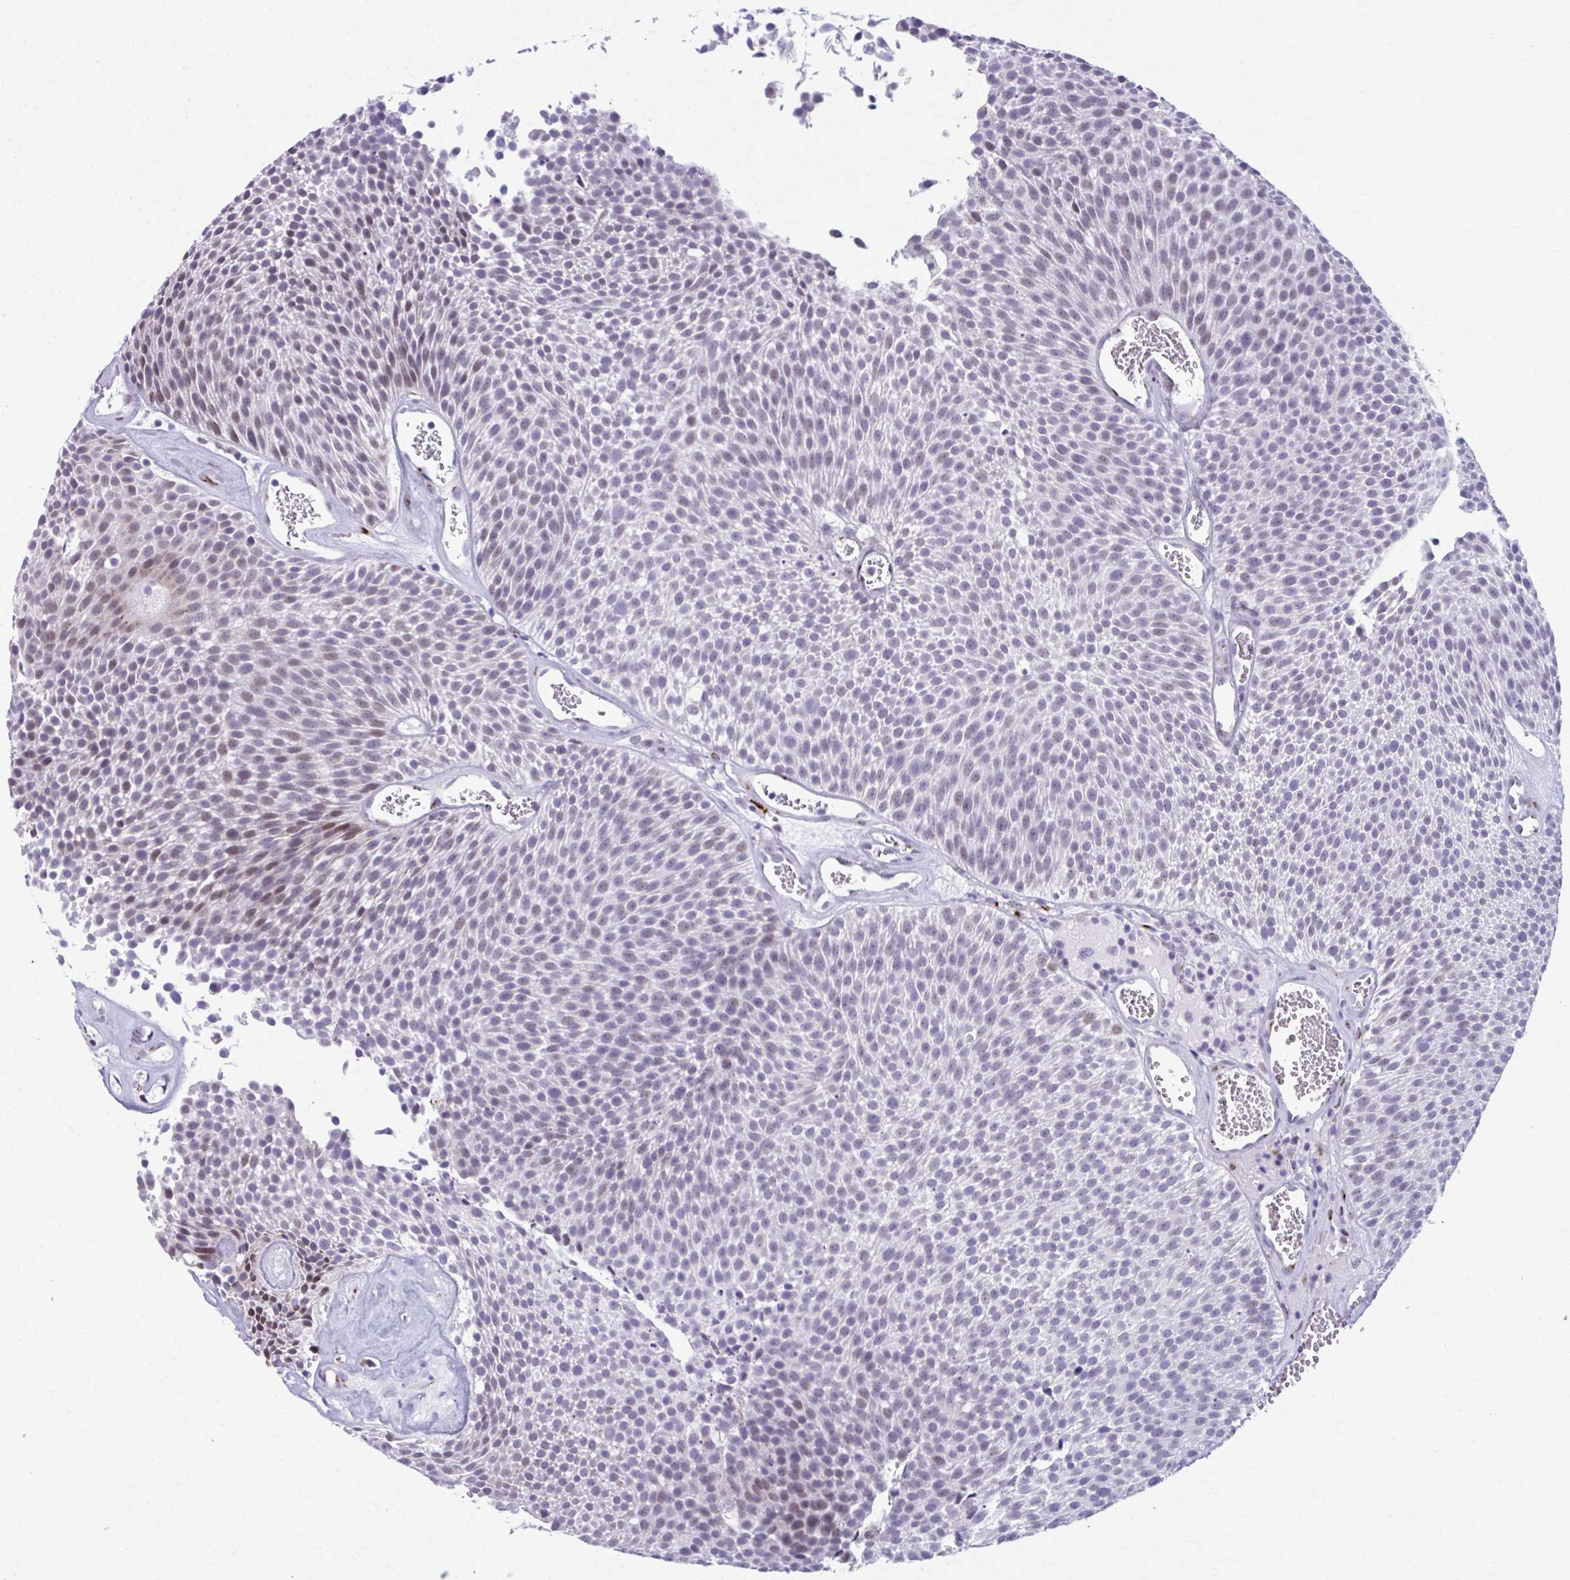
{"staining": {"intensity": "moderate", "quantity": "<25%", "location": "nuclear"}, "tissue": "urothelial cancer", "cell_type": "Tumor cells", "image_type": "cancer", "snomed": [{"axis": "morphology", "description": "Urothelial carcinoma, Low grade"}, {"axis": "topography", "description": "Urinary bladder"}], "caption": "IHC of human low-grade urothelial carcinoma displays low levels of moderate nuclear expression in approximately <25% of tumor cells.", "gene": "ZNF682", "patient": {"sex": "female", "age": 79}}